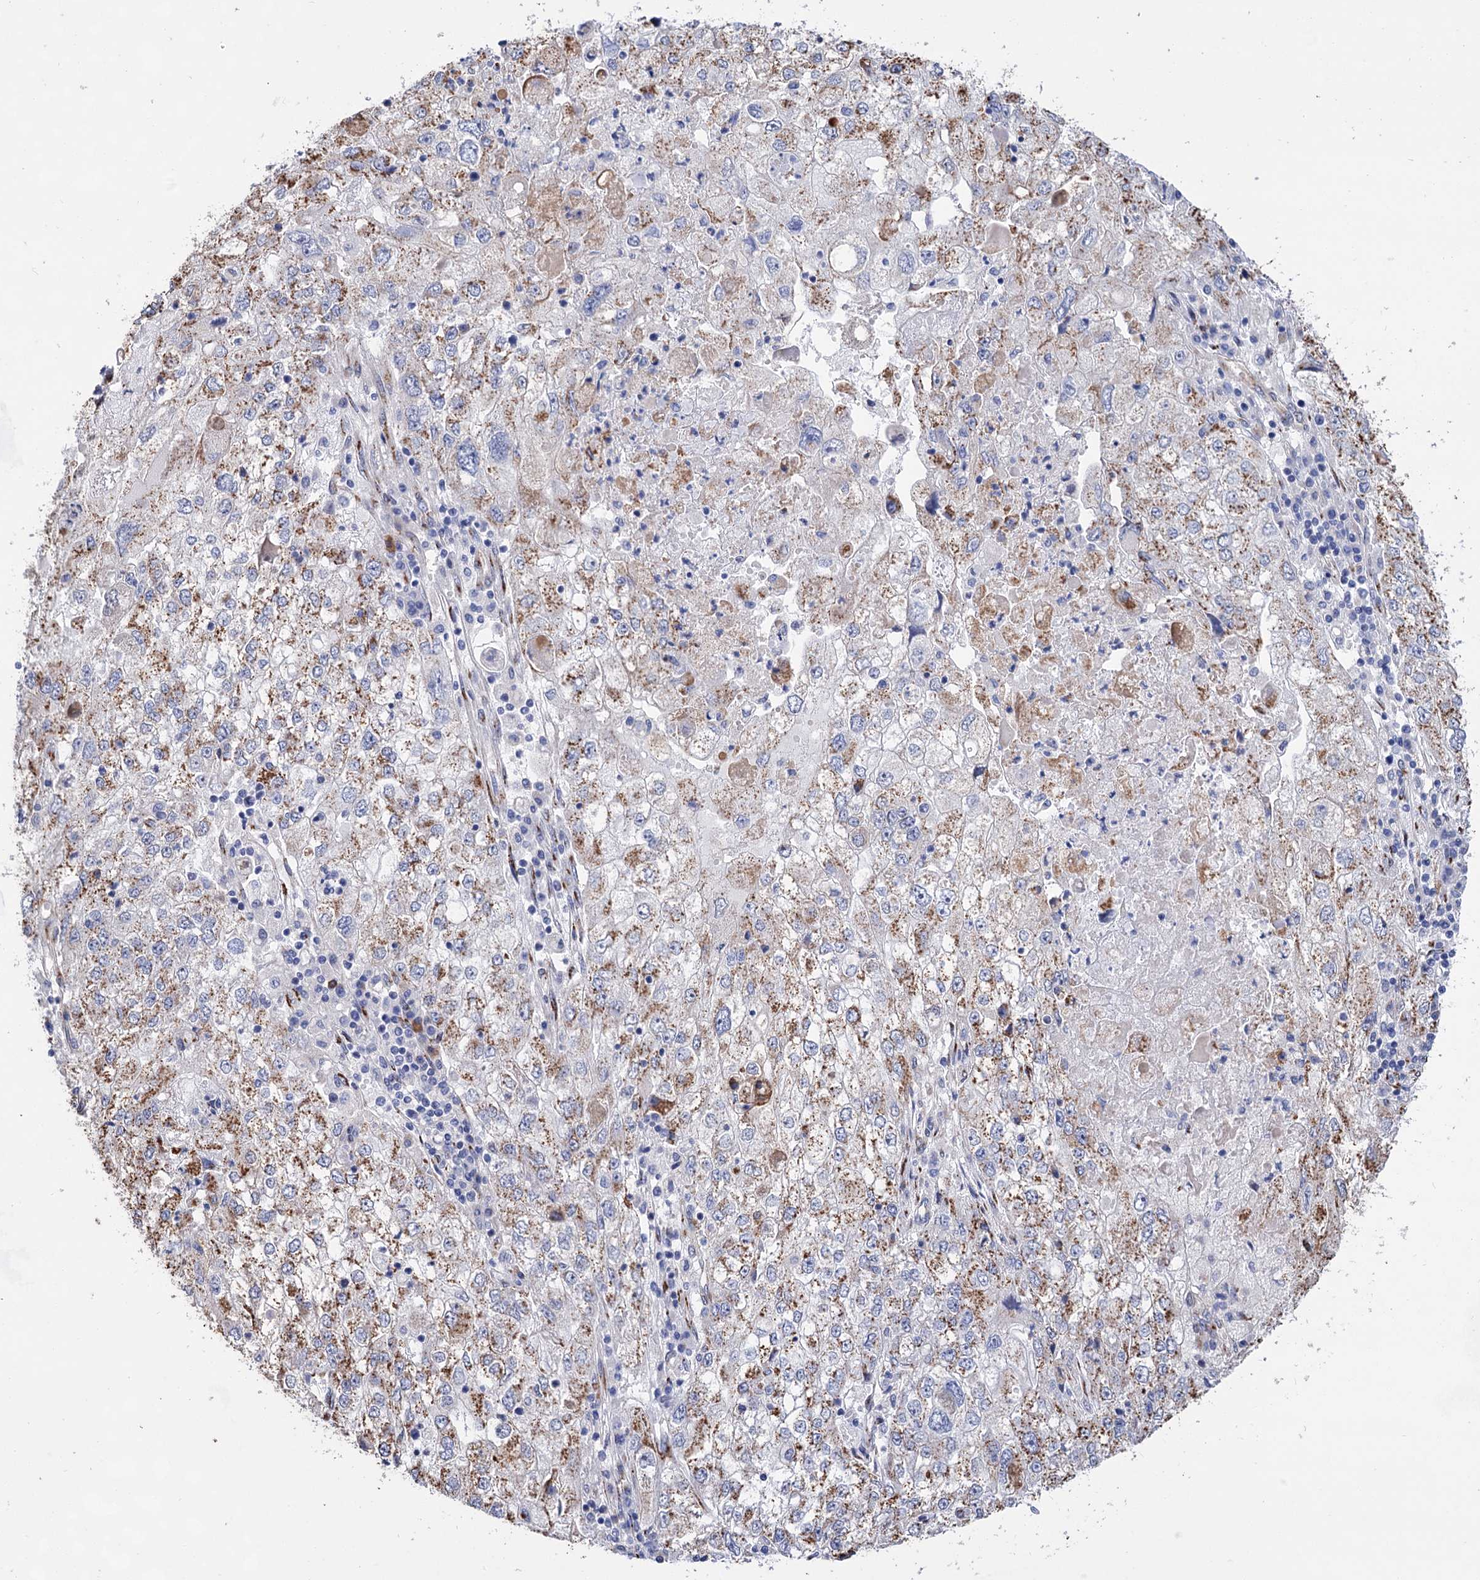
{"staining": {"intensity": "moderate", "quantity": "25%-75%", "location": "cytoplasmic/membranous"}, "tissue": "endometrial cancer", "cell_type": "Tumor cells", "image_type": "cancer", "snomed": [{"axis": "morphology", "description": "Adenocarcinoma, NOS"}, {"axis": "topography", "description": "Endometrium"}], "caption": "Adenocarcinoma (endometrial) stained with a brown dye exhibits moderate cytoplasmic/membranous positive expression in approximately 25%-75% of tumor cells.", "gene": "C11orf96", "patient": {"sex": "female", "age": 49}}